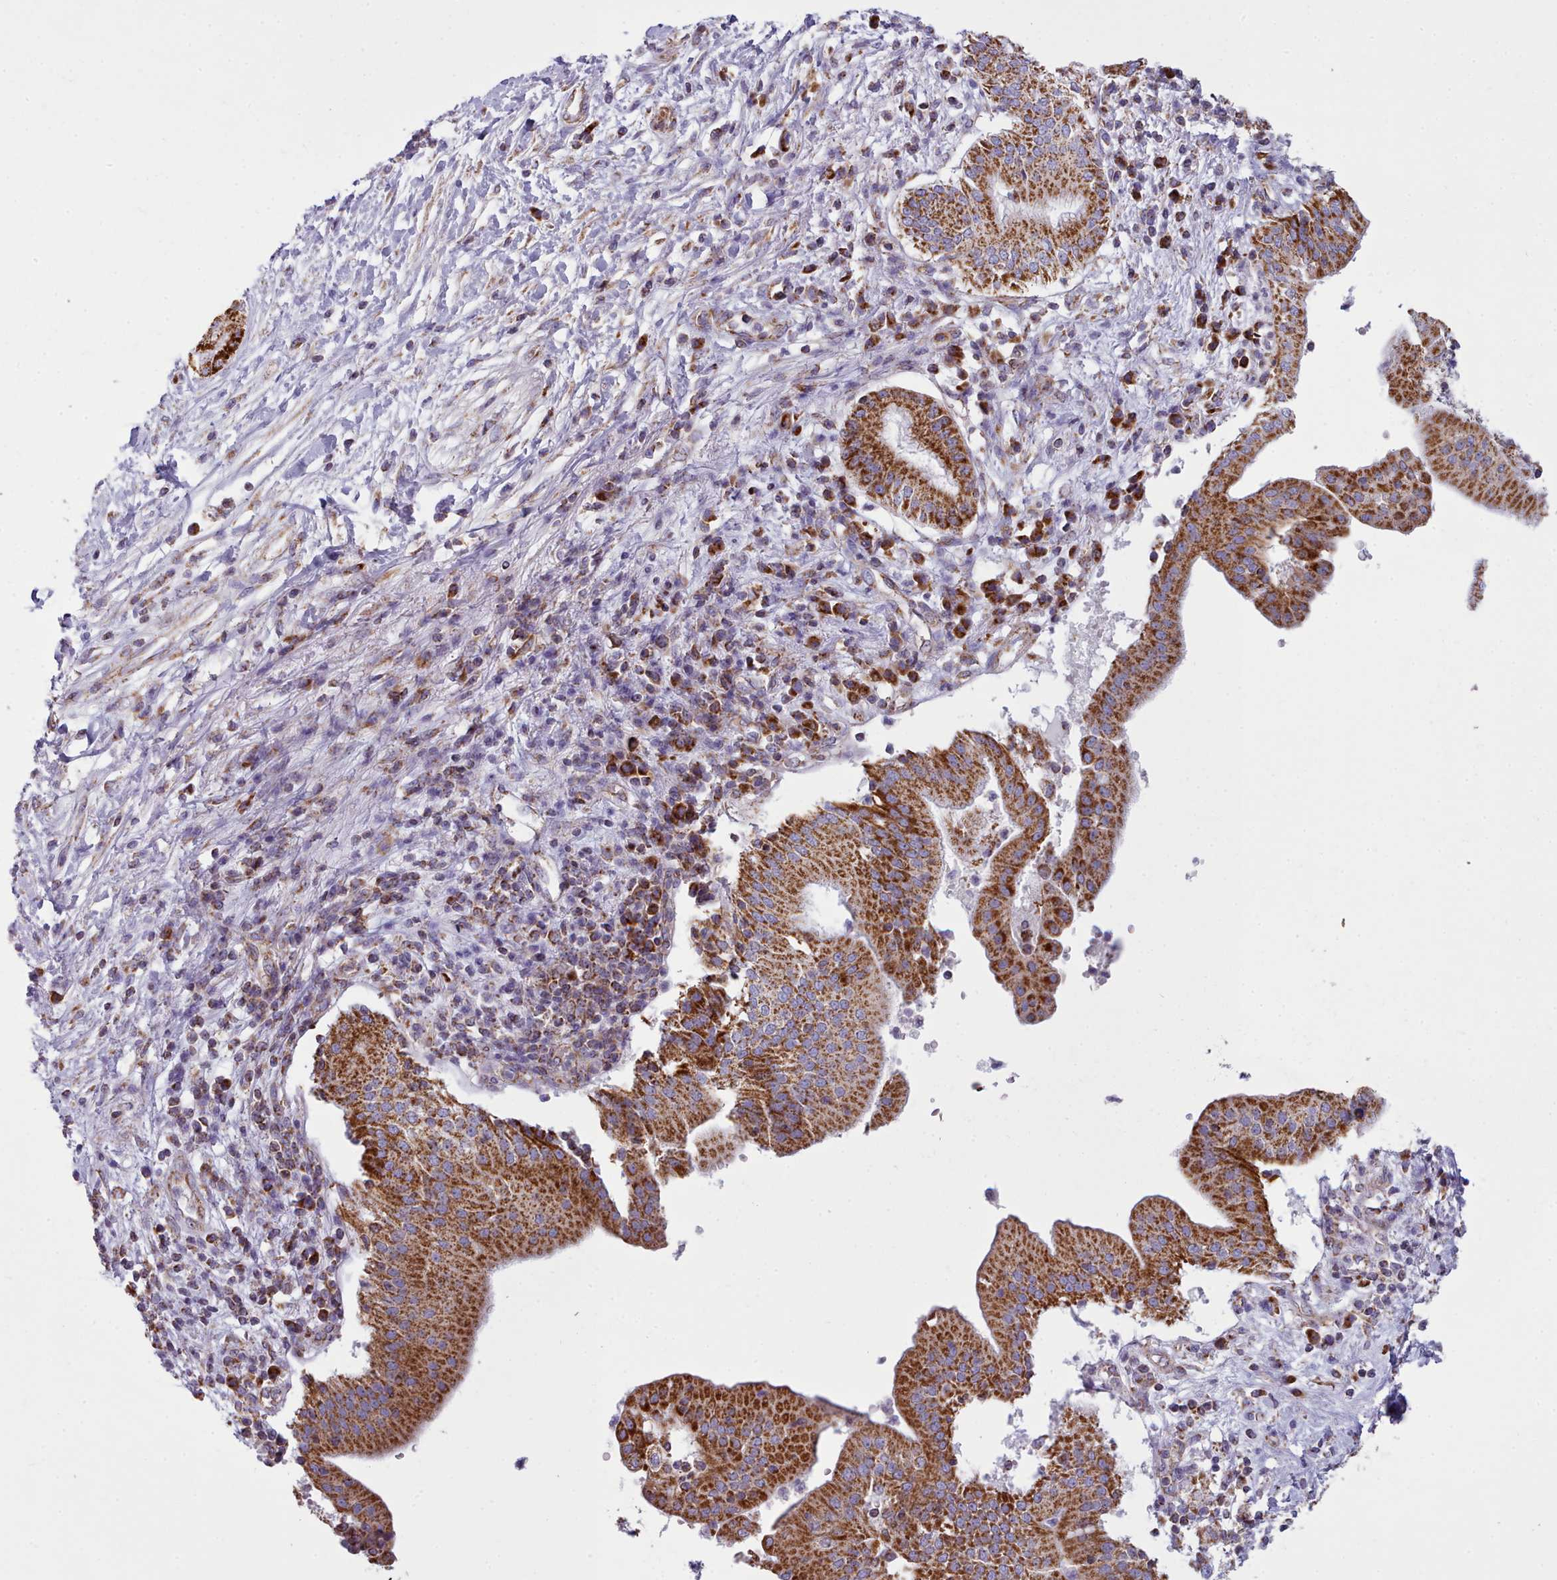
{"staining": {"intensity": "strong", "quantity": ">75%", "location": "cytoplasmic/membranous"}, "tissue": "pancreatic cancer", "cell_type": "Tumor cells", "image_type": "cancer", "snomed": [{"axis": "morphology", "description": "Adenocarcinoma, NOS"}, {"axis": "topography", "description": "Pancreas"}], "caption": "The image shows a brown stain indicating the presence of a protein in the cytoplasmic/membranous of tumor cells in pancreatic cancer (adenocarcinoma).", "gene": "SRP54", "patient": {"sex": "male", "age": 68}}